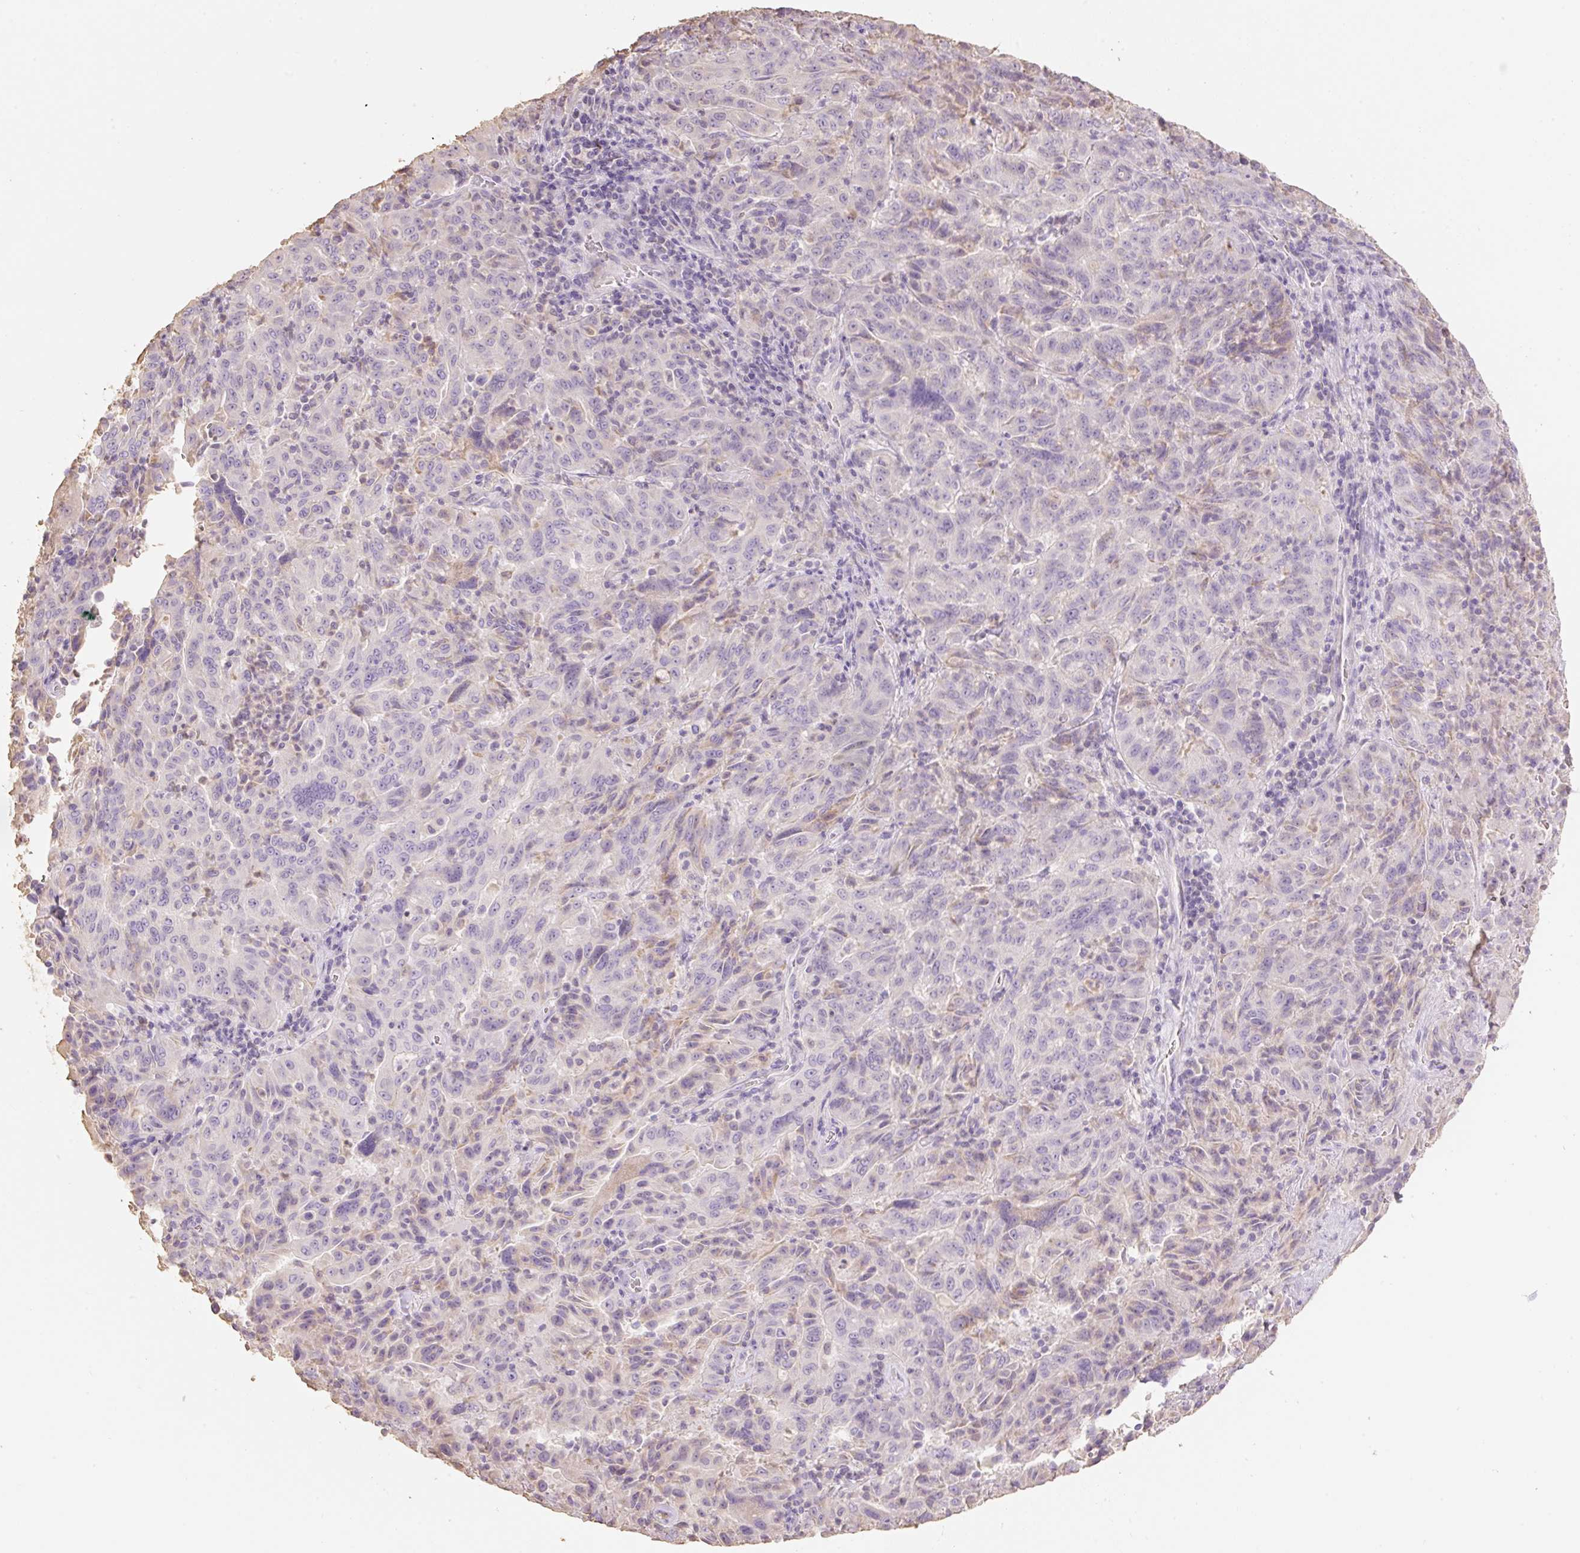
{"staining": {"intensity": "negative", "quantity": "none", "location": "none"}, "tissue": "pancreatic cancer", "cell_type": "Tumor cells", "image_type": "cancer", "snomed": [{"axis": "morphology", "description": "Adenocarcinoma, NOS"}, {"axis": "topography", "description": "Pancreas"}], "caption": "IHC of human adenocarcinoma (pancreatic) displays no positivity in tumor cells. (DAB immunohistochemistry with hematoxylin counter stain).", "gene": "MBOAT7", "patient": {"sex": "male", "age": 63}}